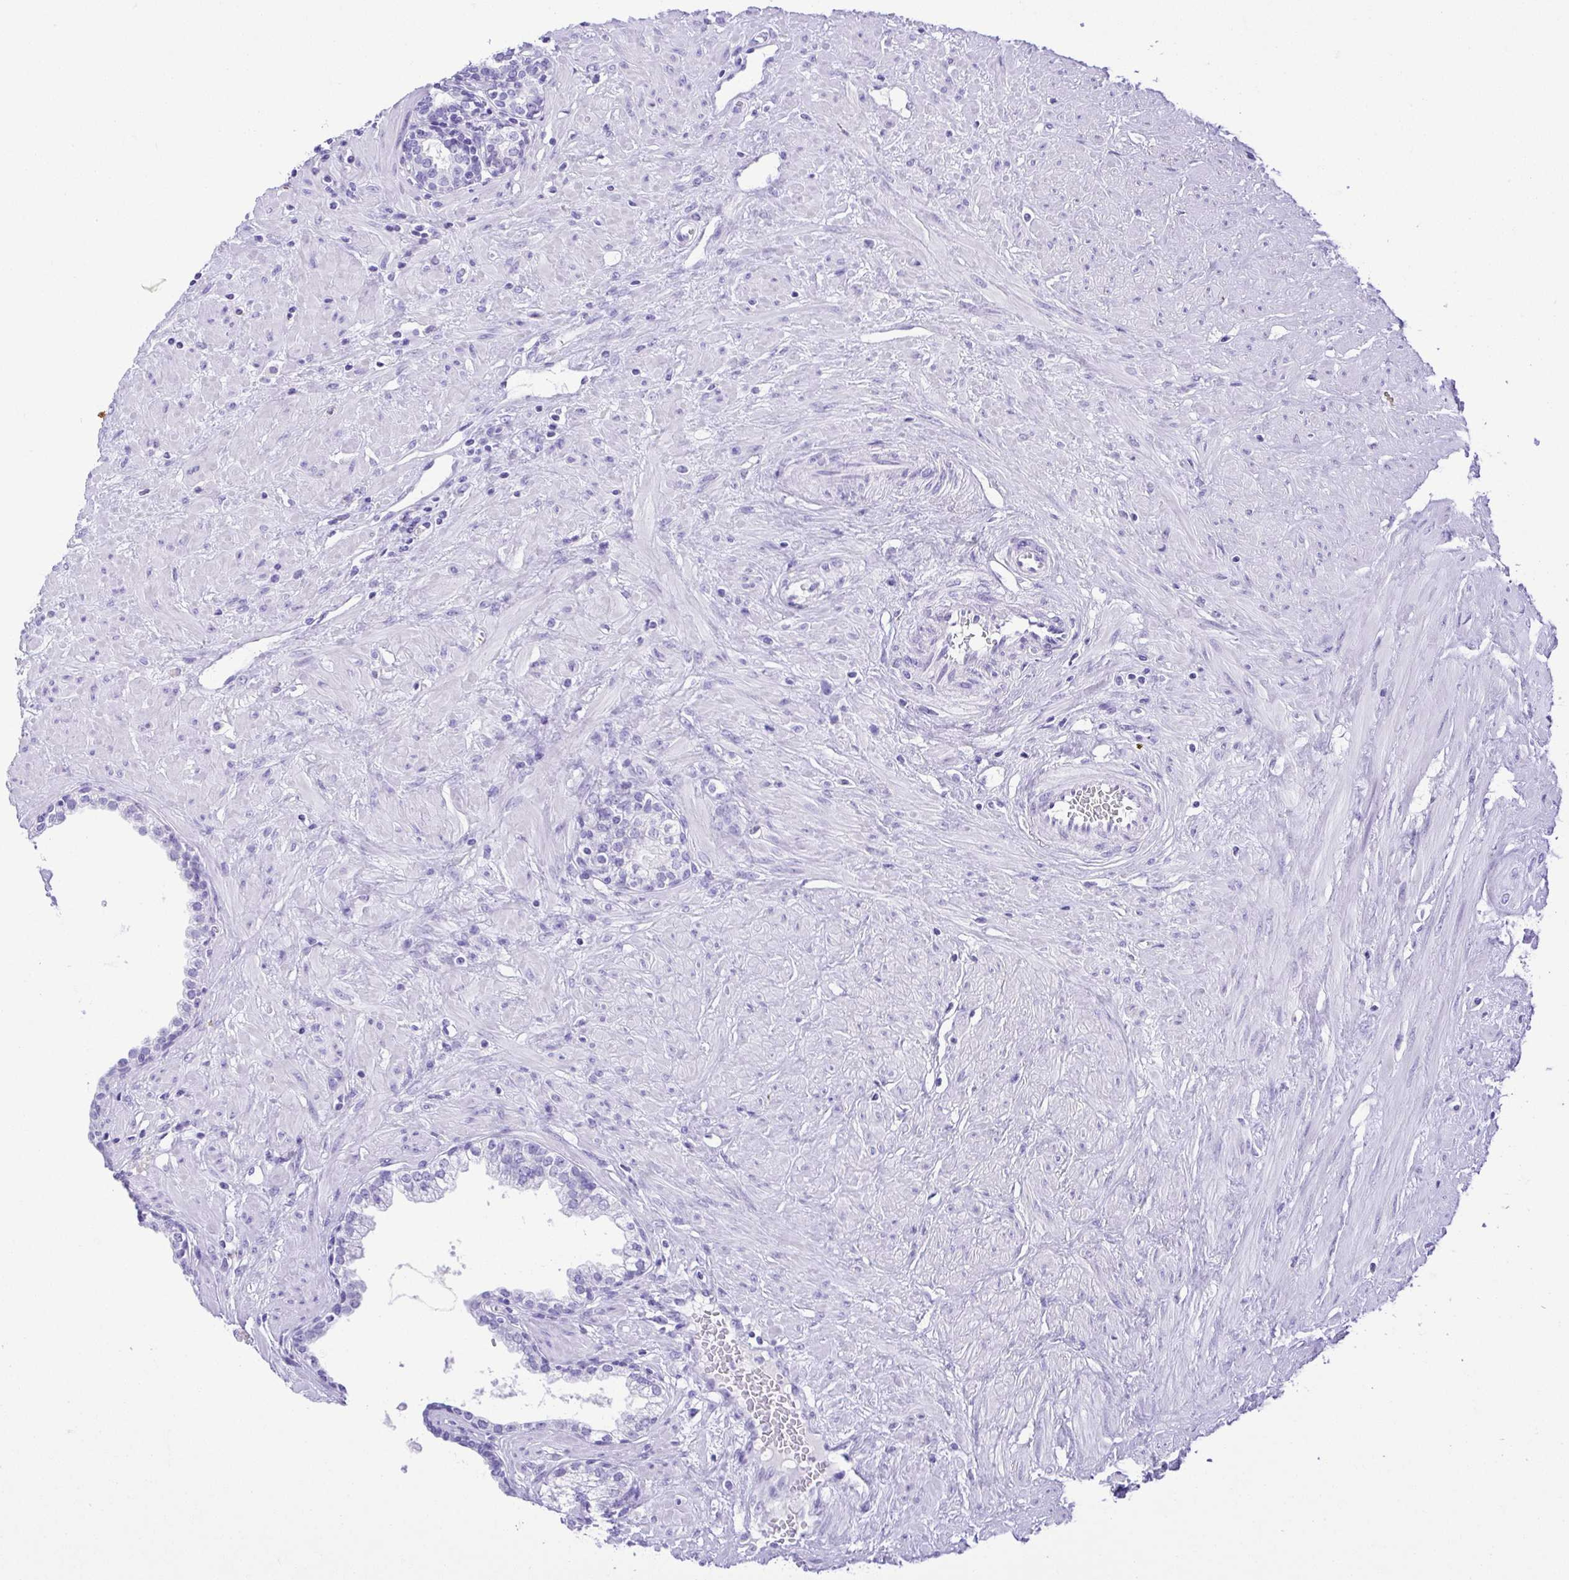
{"staining": {"intensity": "negative", "quantity": "none", "location": "none"}, "tissue": "prostate", "cell_type": "Glandular cells", "image_type": "normal", "snomed": [{"axis": "morphology", "description": "Normal tissue, NOS"}, {"axis": "topography", "description": "Prostate"}], "caption": "Glandular cells show no significant protein positivity in benign prostate. Nuclei are stained in blue.", "gene": "CDSN", "patient": {"sex": "male", "age": 55}}